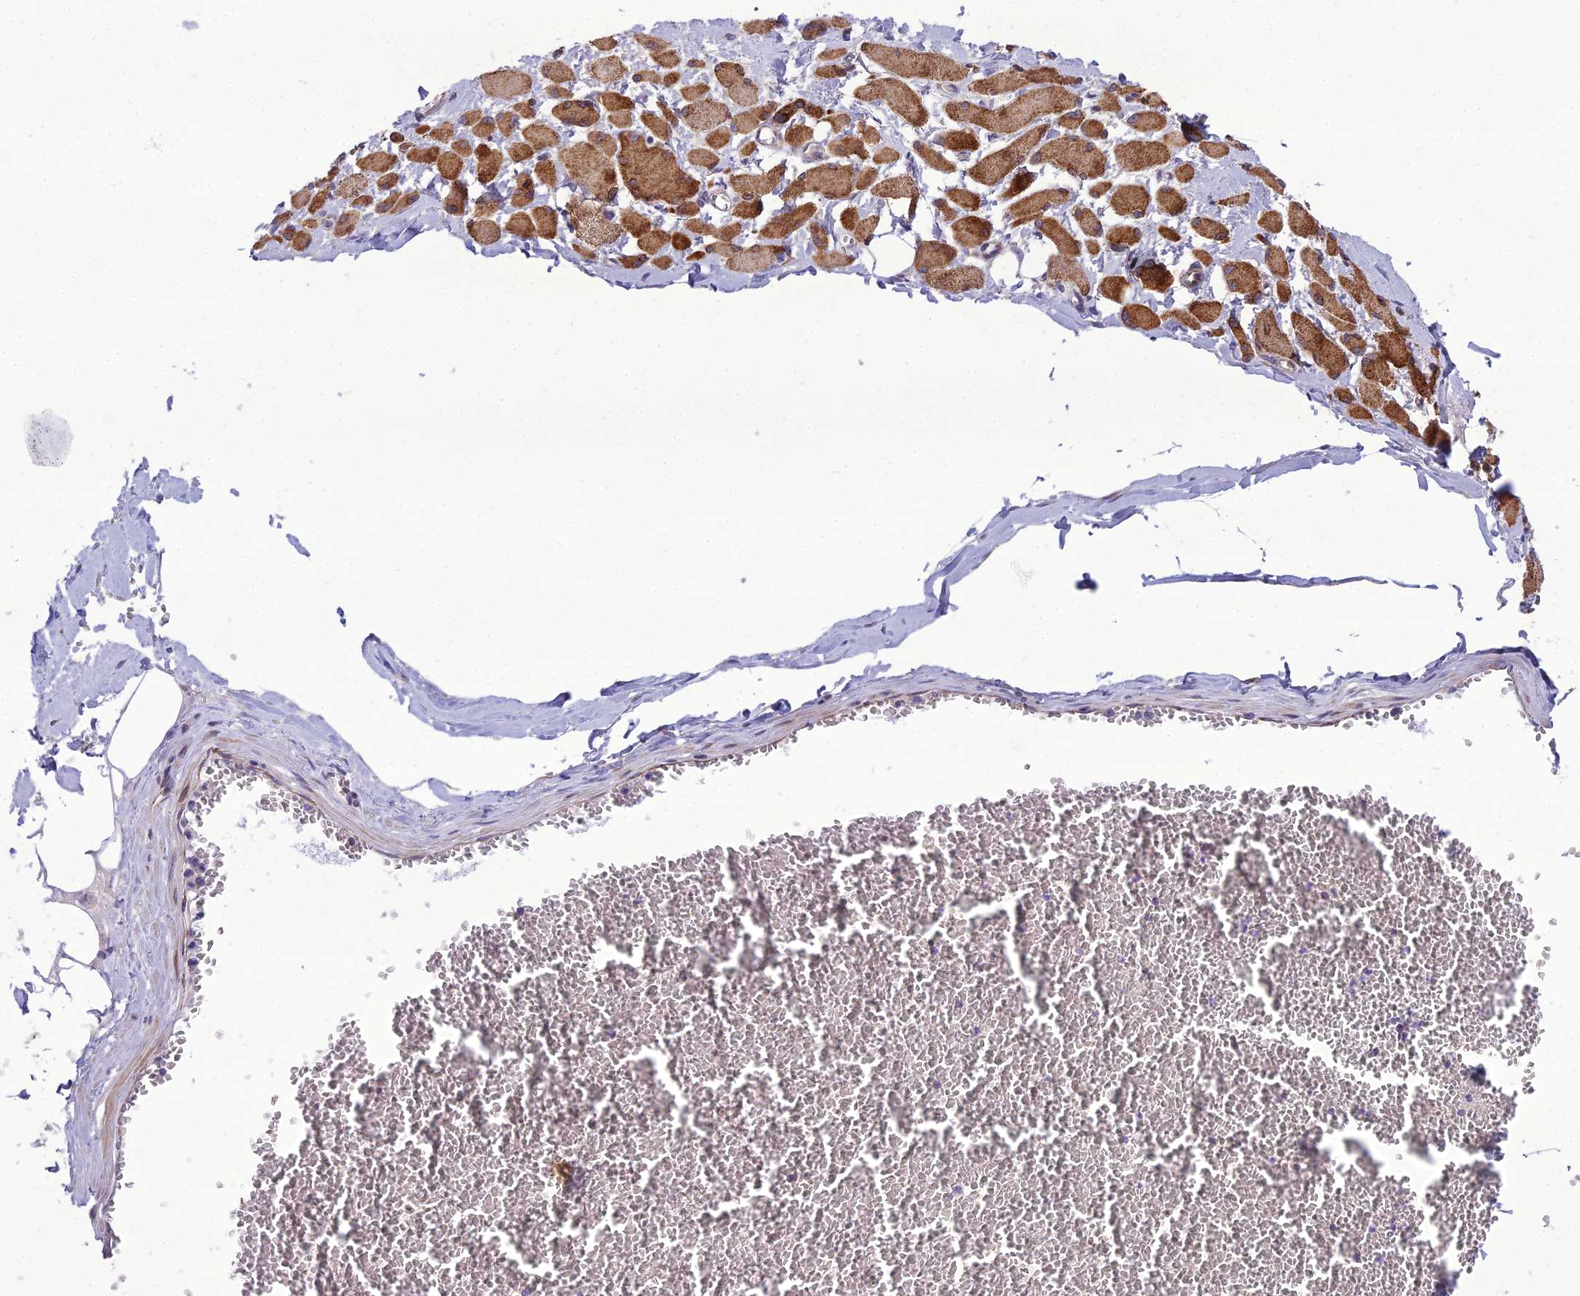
{"staining": {"intensity": "moderate", "quantity": ">75%", "location": "cytoplasmic/membranous,nuclear"}, "tissue": "skeletal muscle", "cell_type": "Myocytes", "image_type": "normal", "snomed": [{"axis": "morphology", "description": "Normal tissue, NOS"}, {"axis": "morphology", "description": "Basal cell carcinoma"}, {"axis": "topography", "description": "Skeletal muscle"}], "caption": "Protein staining of normal skeletal muscle shows moderate cytoplasmic/membranous,nuclear positivity in approximately >75% of myocytes.", "gene": "NODAL", "patient": {"sex": "female", "age": 64}}